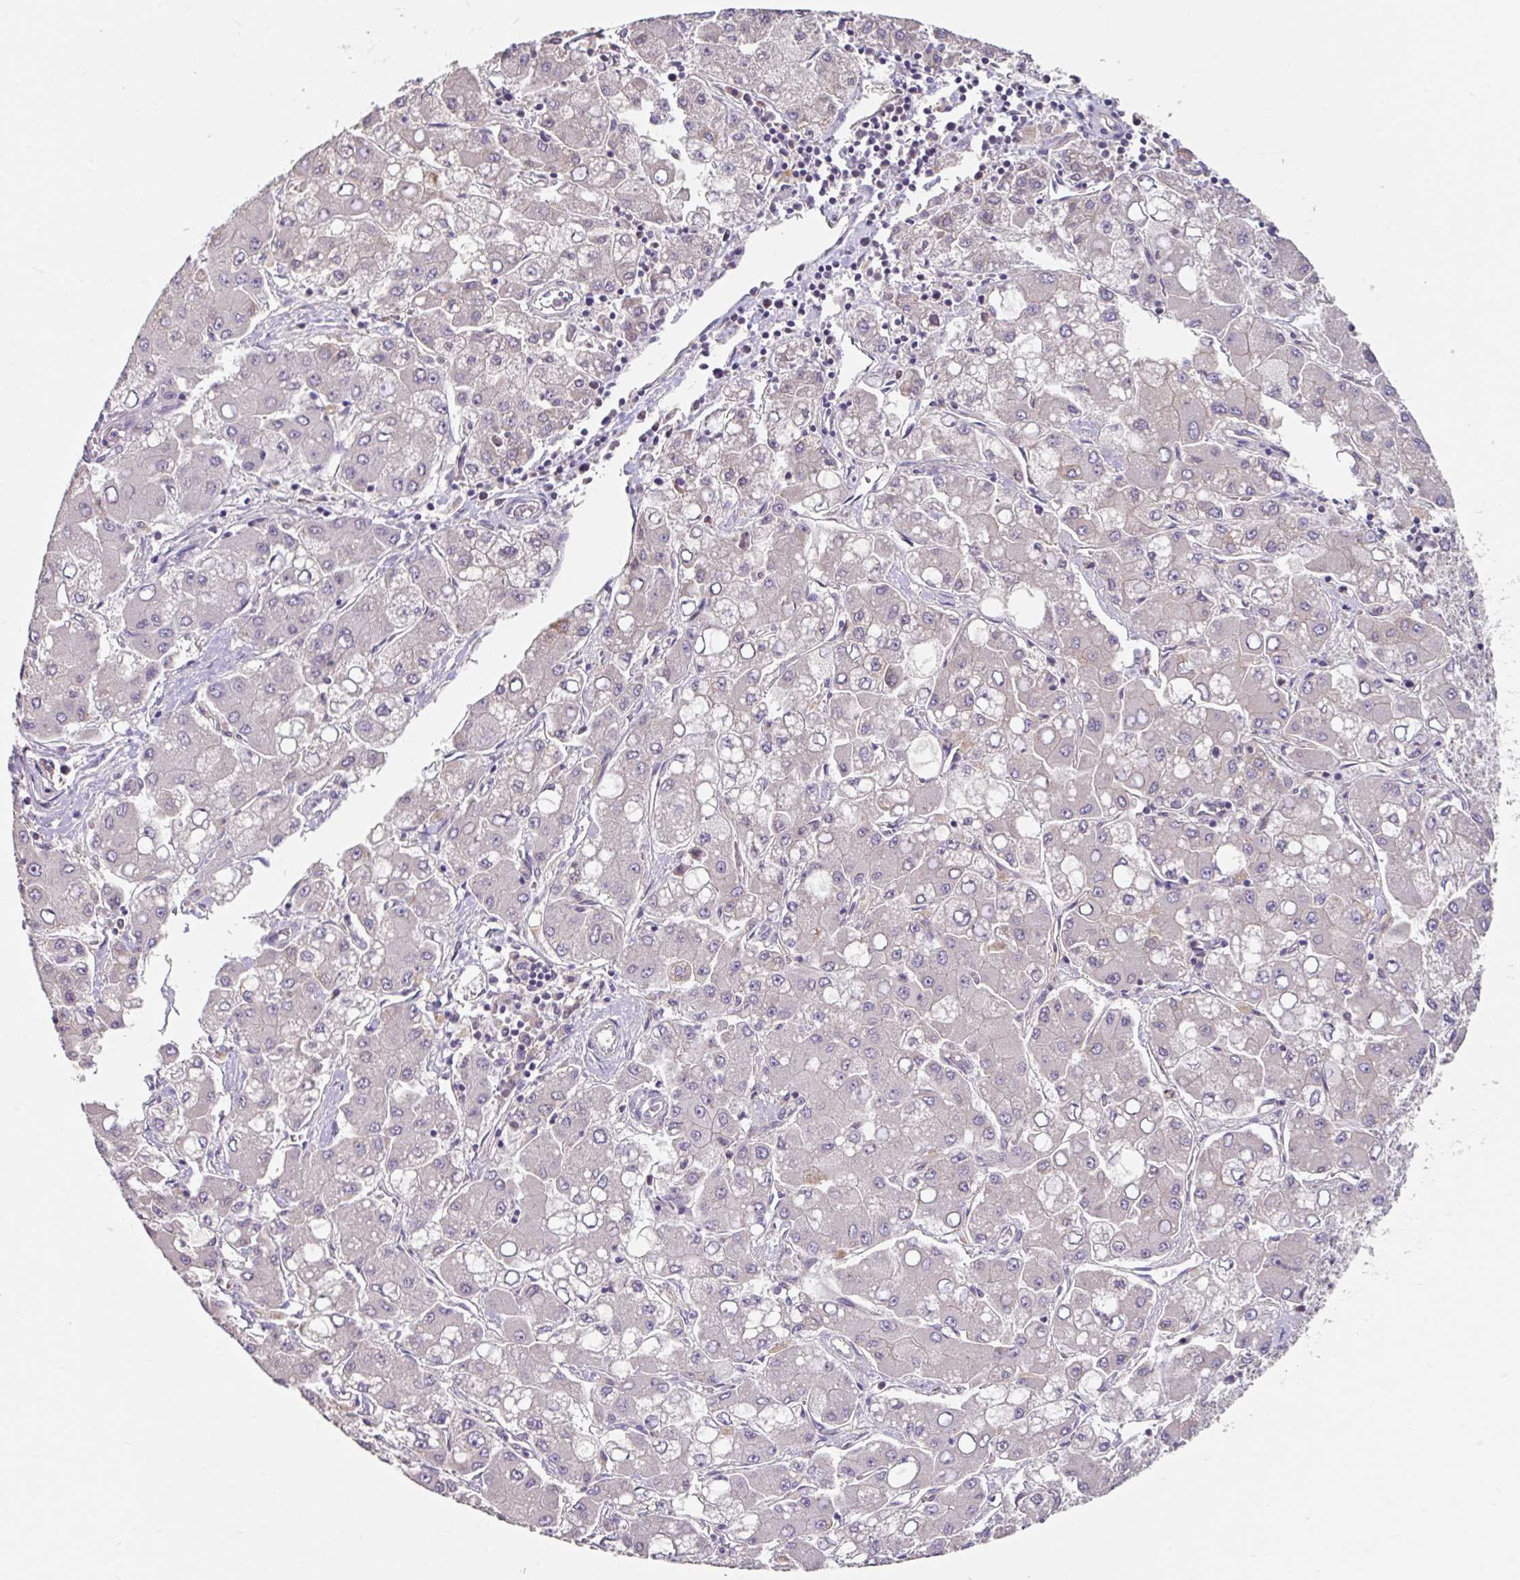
{"staining": {"intensity": "negative", "quantity": "none", "location": "none"}, "tissue": "liver cancer", "cell_type": "Tumor cells", "image_type": "cancer", "snomed": [{"axis": "morphology", "description": "Carcinoma, Hepatocellular, NOS"}, {"axis": "topography", "description": "Liver"}], "caption": "An image of liver cancer (hepatocellular carcinoma) stained for a protein shows no brown staining in tumor cells.", "gene": "STYXL1", "patient": {"sex": "male", "age": 40}}